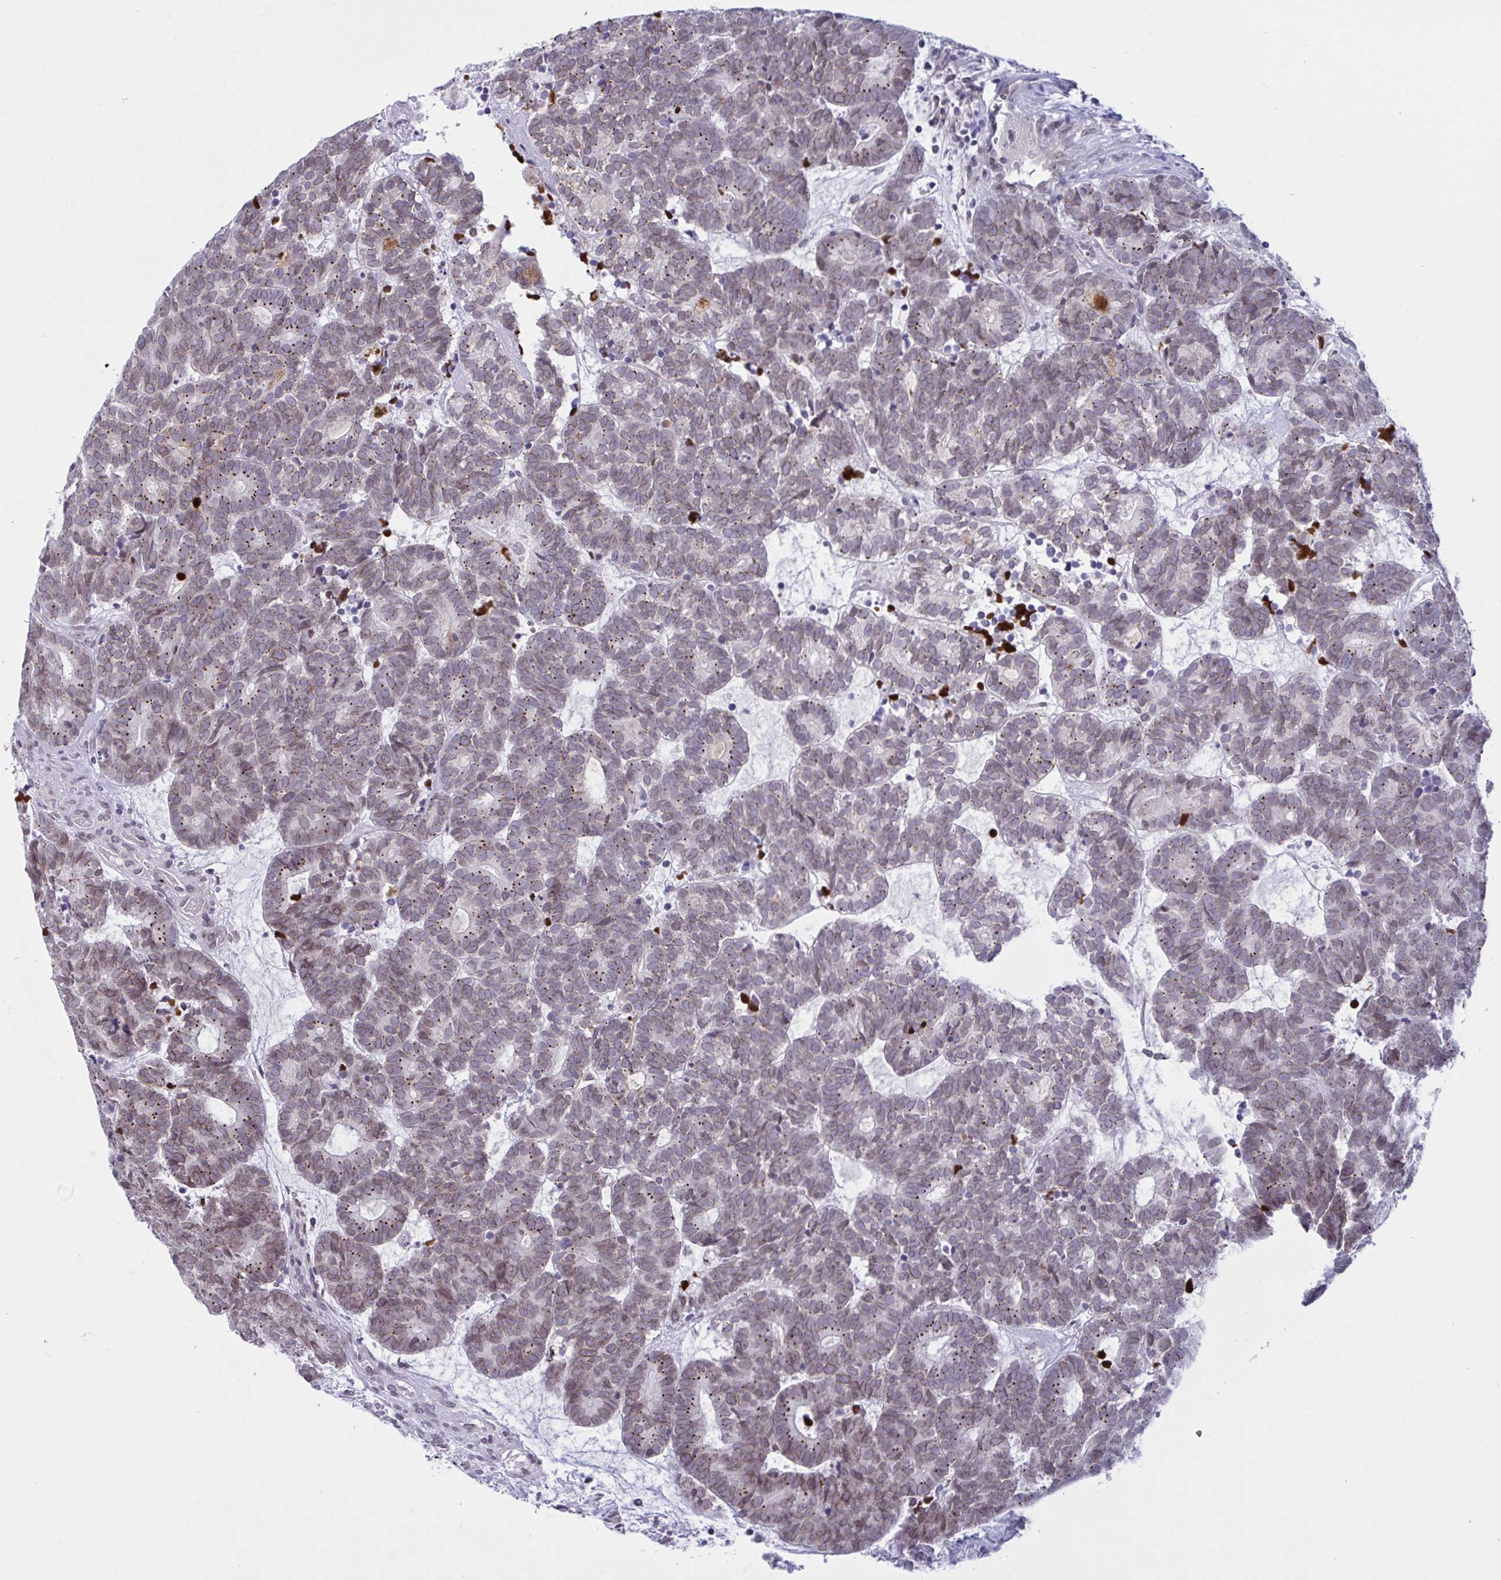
{"staining": {"intensity": "moderate", "quantity": "25%-75%", "location": "cytoplasmic/membranous,nuclear"}, "tissue": "head and neck cancer", "cell_type": "Tumor cells", "image_type": "cancer", "snomed": [{"axis": "morphology", "description": "Adenocarcinoma, NOS"}, {"axis": "topography", "description": "Head-Neck"}], "caption": "Human head and neck cancer stained for a protein (brown) reveals moderate cytoplasmic/membranous and nuclear positive expression in about 25%-75% of tumor cells.", "gene": "DOCK11", "patient": {"sex": "female", "age": 81}}